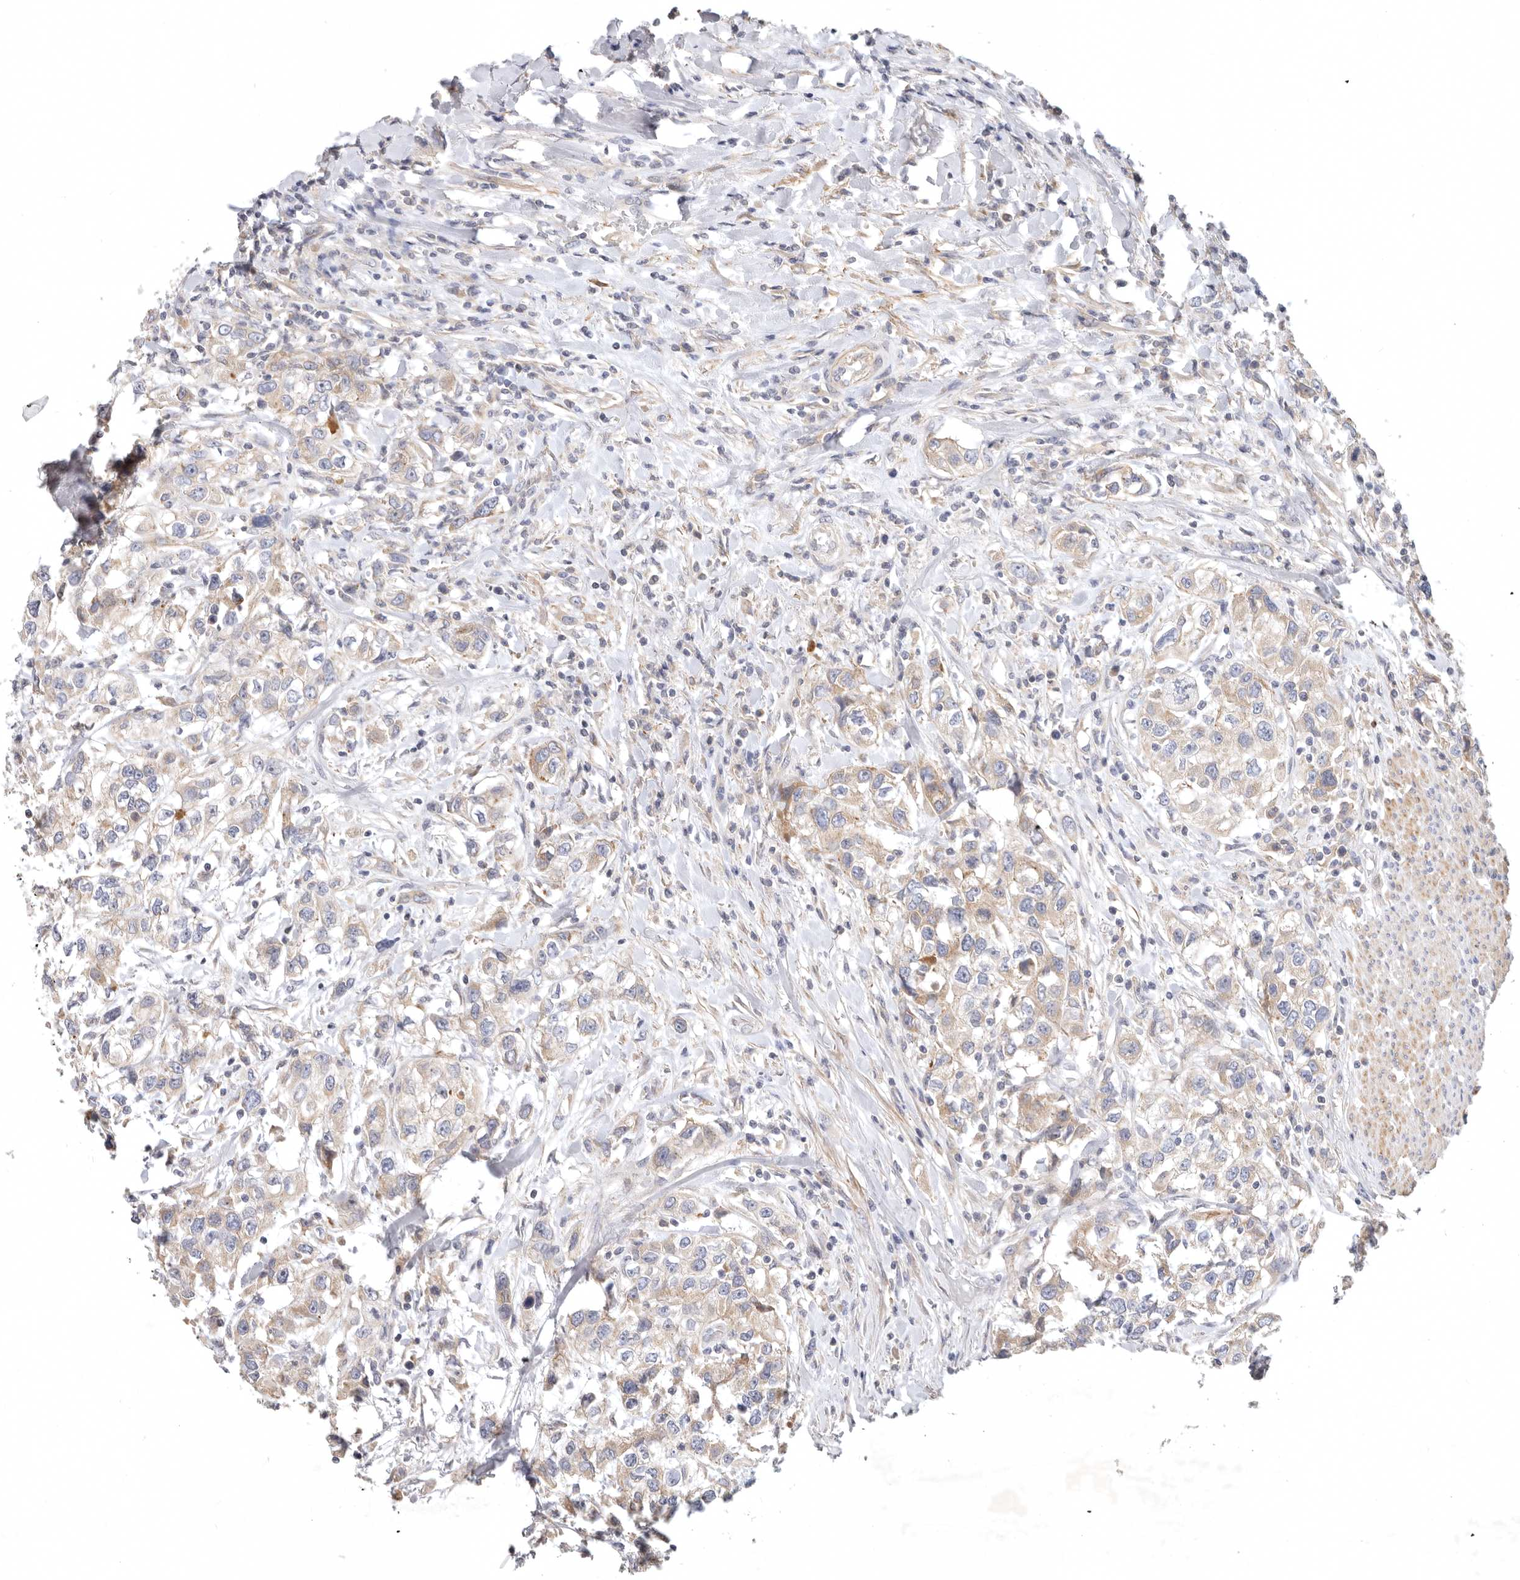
{"staining": {"intensity": "weak", "quantity": "25%-75%", "location": "cytoplasmic/membranous"}, "tissue": "urothelial cancer", "cell_type": "Tumor cells", "image_type": "cancer", "snomed": [{"axis": "morphology", "description": "Urothelial carcinoma, High grade"}, {"axis": "topography", "description": "Urinary bladder"}], "caption": "A high-resolution image shows IHC staining of high-grade urothelial carcinoma, which shows weak cytoplasmic/membranous staining in approximately 25%-75% of tumor cells.", "gene": "TFB2M", "patient": {"sex": "female", "age": 80}}